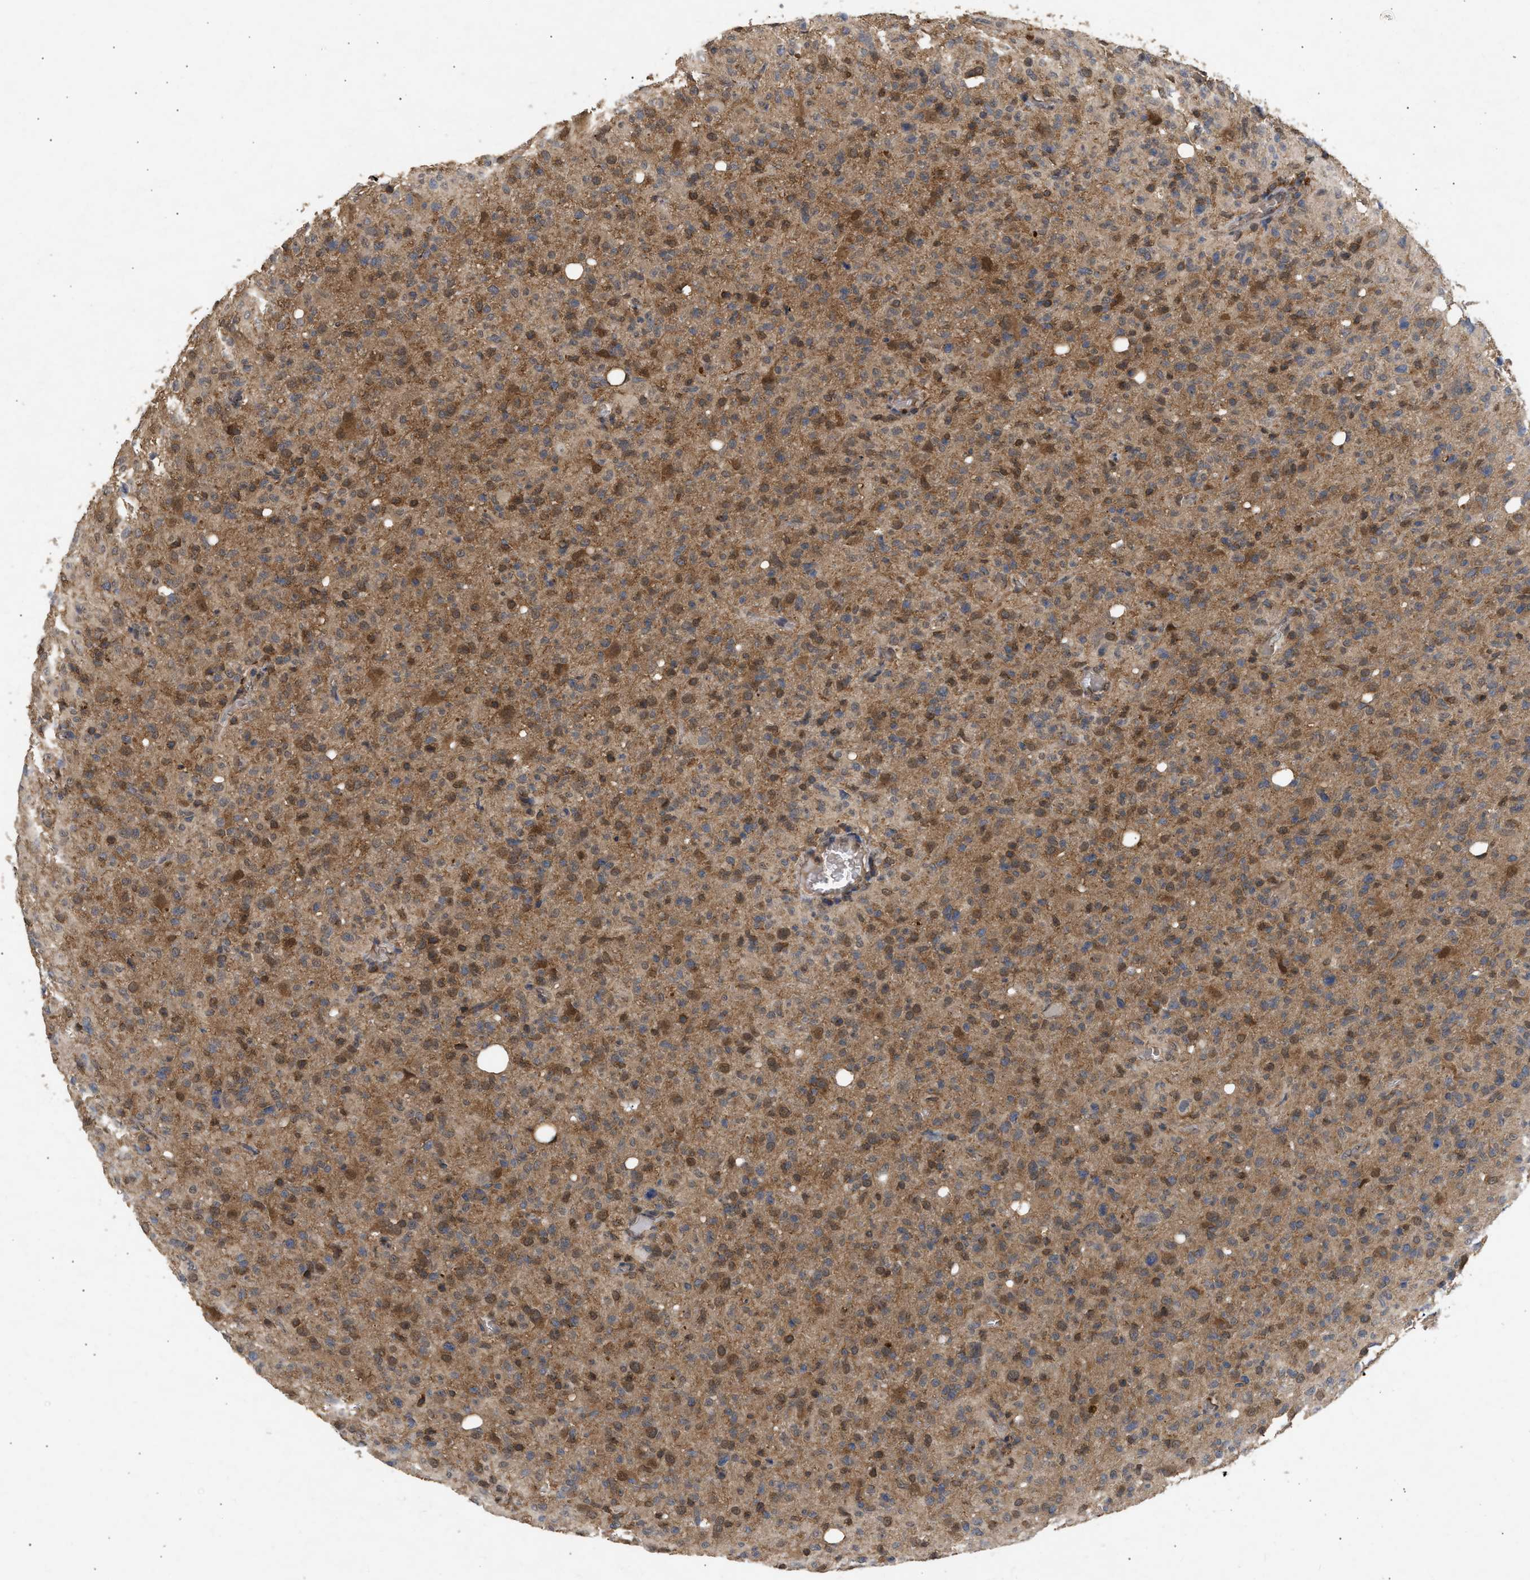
{"staining": {"intensity": "moderate", "quantity": ">75%", "location": "cytoplasmic/membranous,nuclear"}, "tissue": "glioma", "cell_type": "Tumor cells", "image_type": "cancer", "snomed": [{"axis": "morphology", "description": "Glioma, malignant, High grade"}, {"axis": "topography", "description": "Brain"}], "caption": "Malignant glioma (high-grade) stained for a protein (brown) reveals moderate cytoplasmic/membranous and nuclear positive expression in approximately >75% of tumor cells.", "gene": "FITM1", "patient": {"sex": "female", "age": 57}}